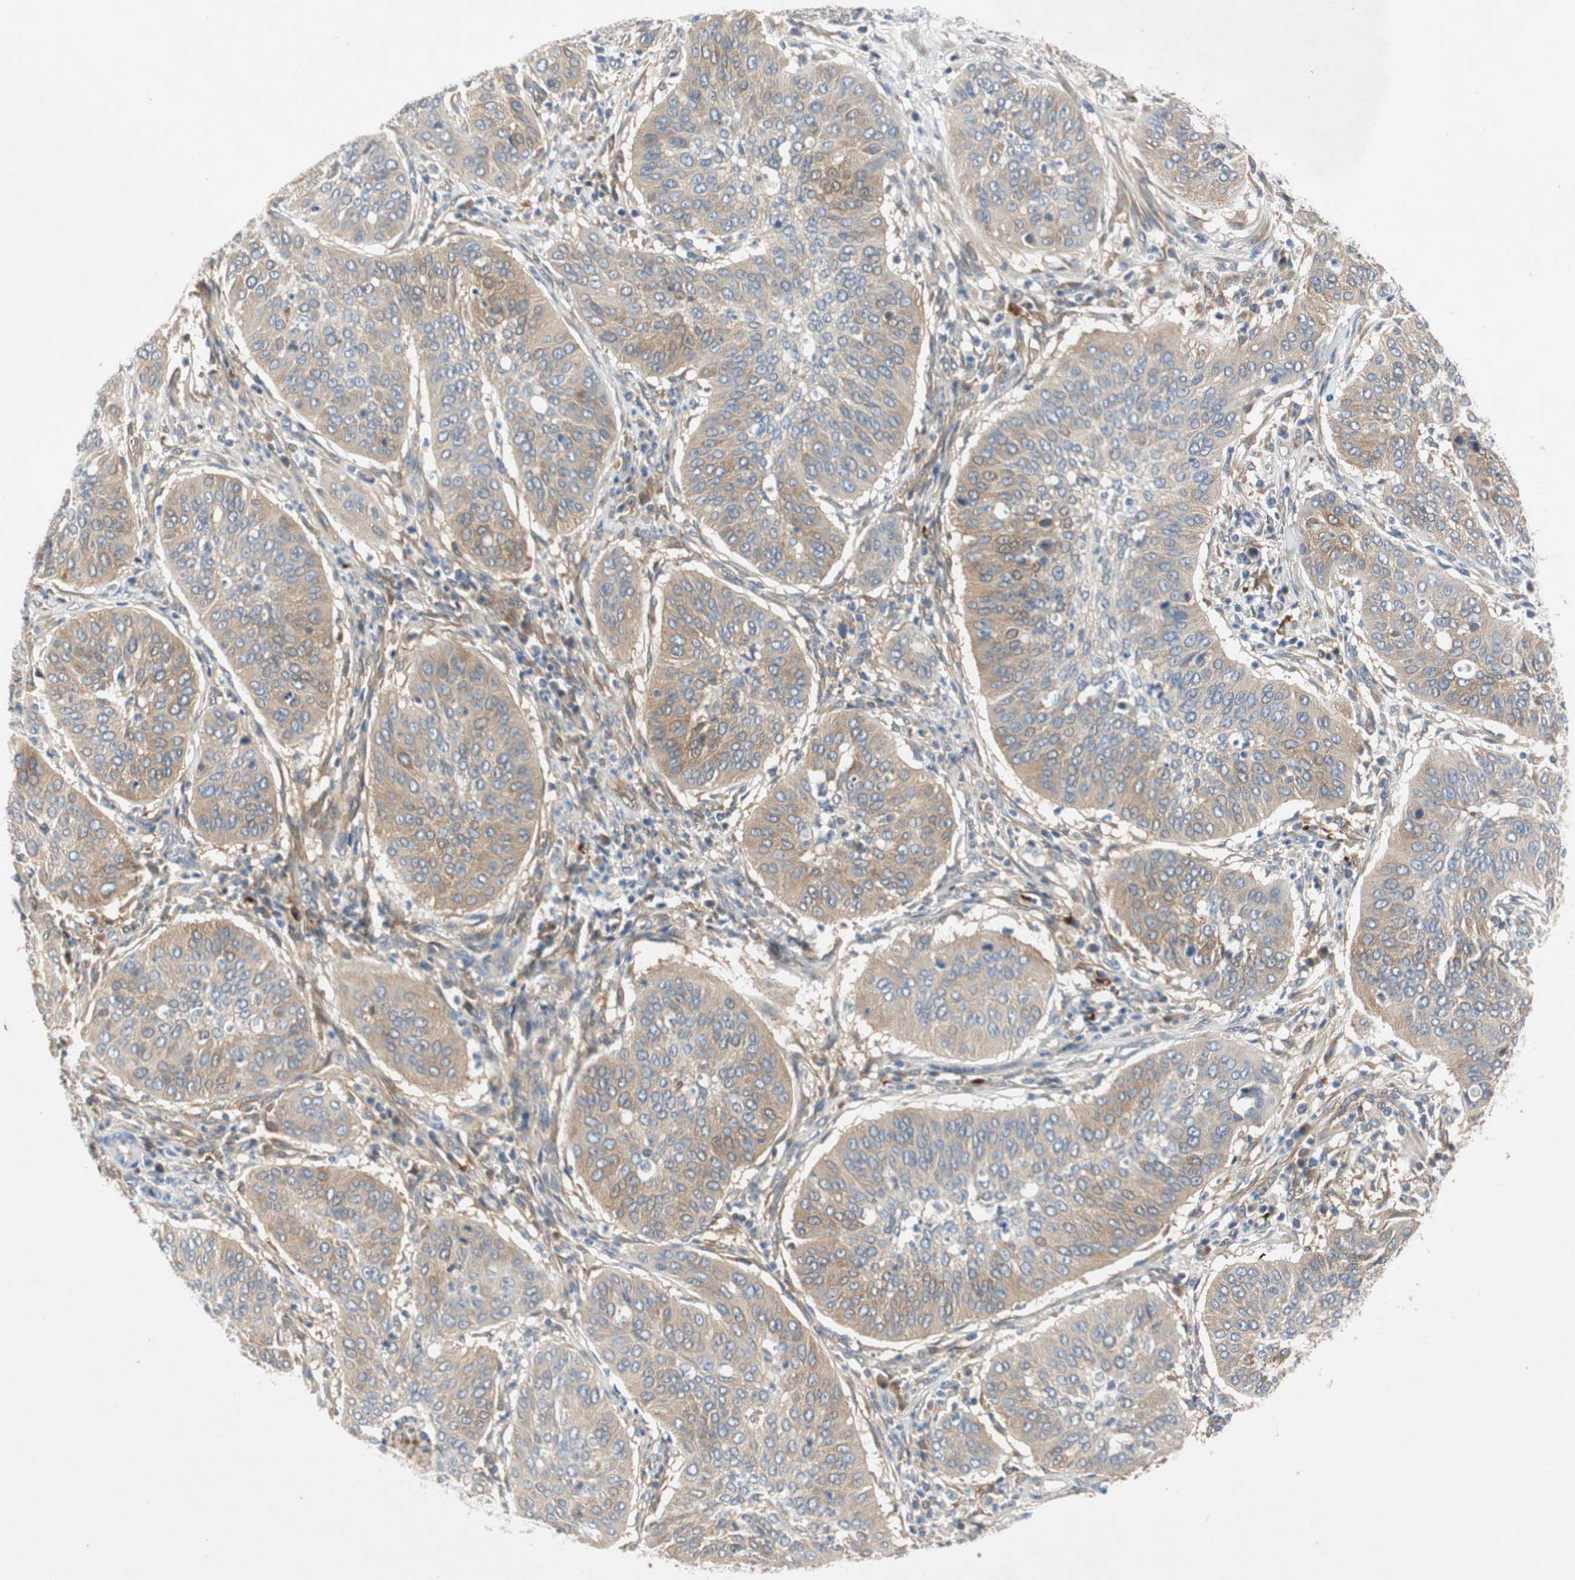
{"staining": {"intensity": "weak", "quantity": "25%-75%", "location": "cytoplasmic/membranous"}, "tissue": "cervical cancer", "cell_type": "Tumor cells", "image_type": "cancer", "snomed": [{"axis": "morphology", "description": "Normal tissue, NOS"}, {"axis": "morphology", "description": "Squamous cell carcinoma, NOS"}, {"axis": "topography", "description": "Cervix"}], "caption": "Tumor cells reveal low levels of weak cytoplasmic/membranous positivity in about 25%-75% of cells in human cervical squamous cell carcinoma. The protein is shown in brown color, while the nuclei are stained blue.", "gene": "RELB", "patient": {"sex": "female", "age": 39}}